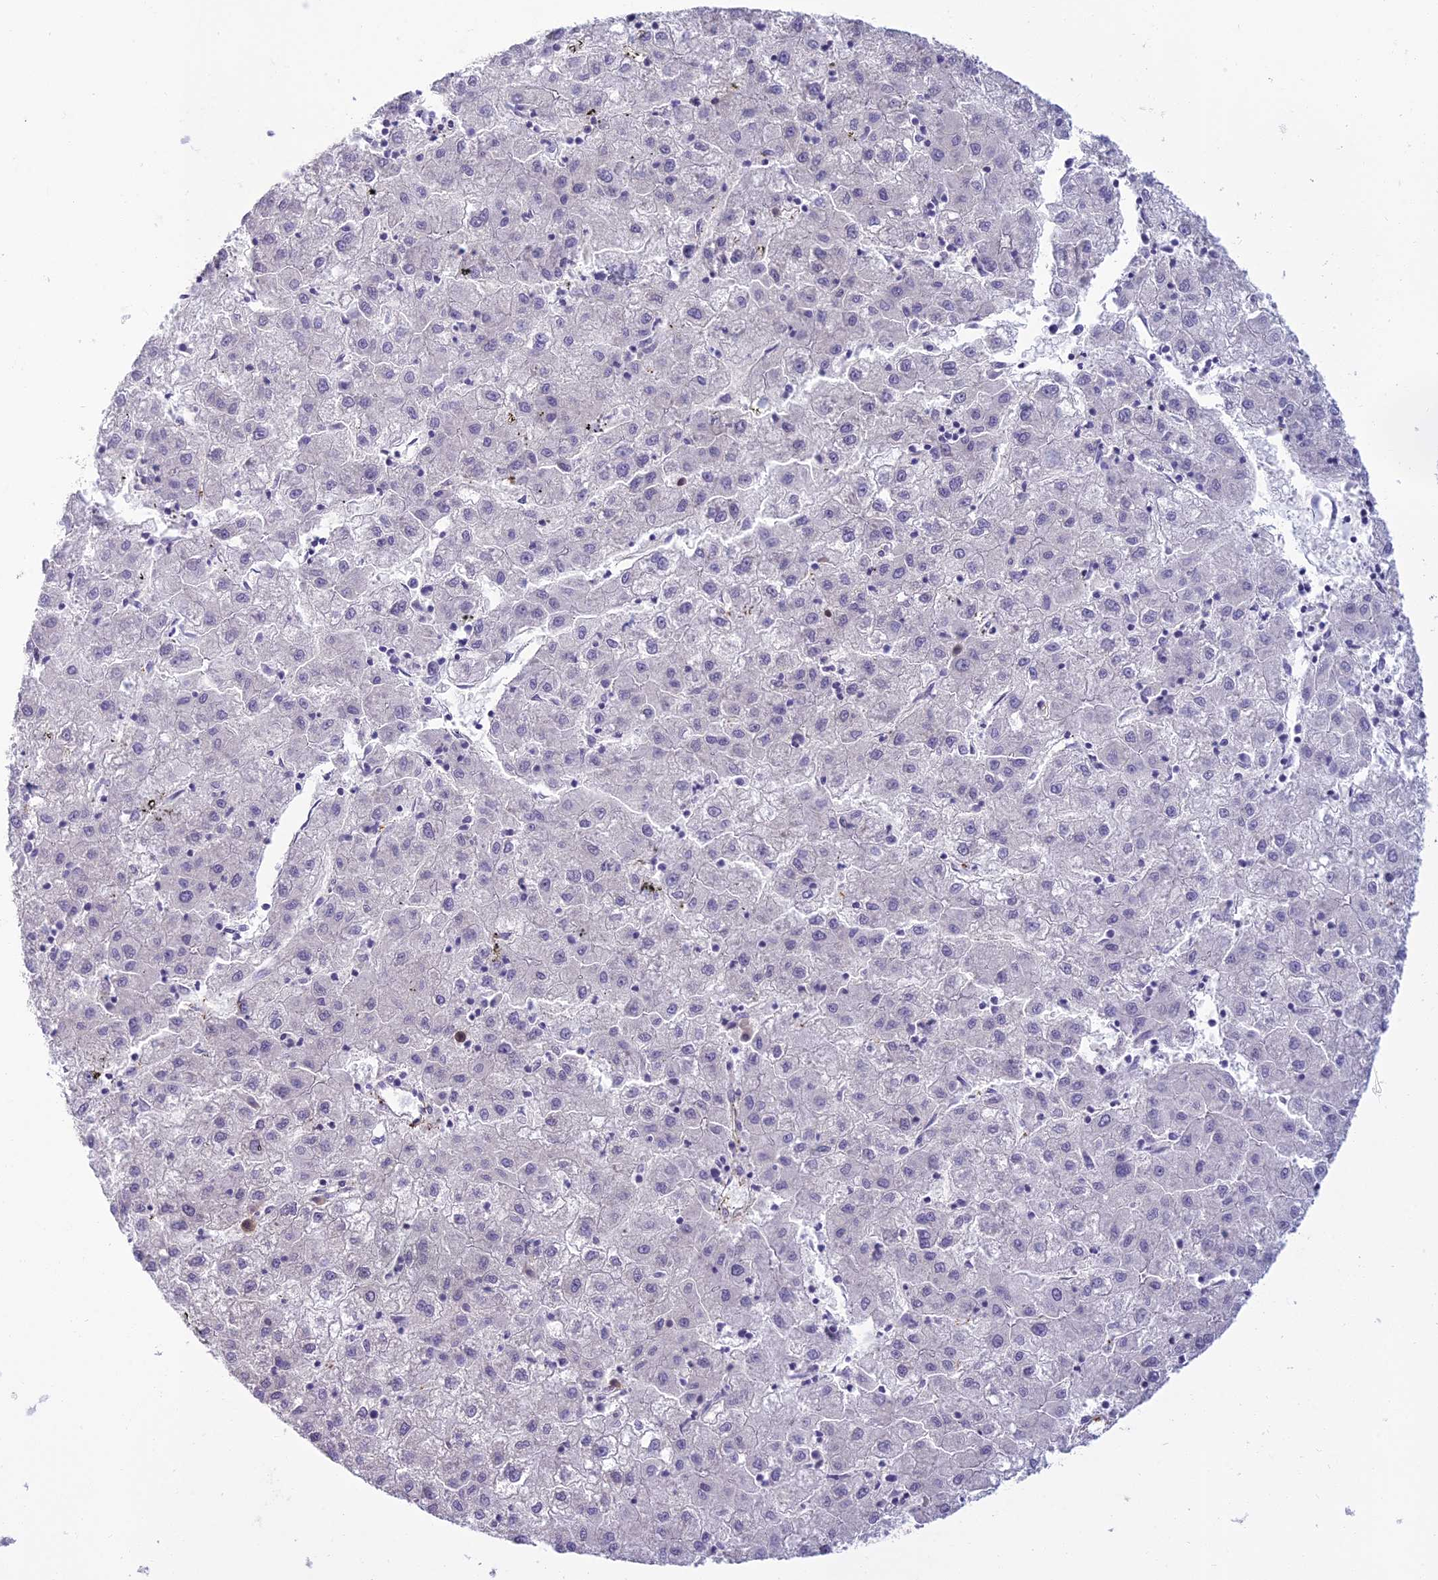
{"staining": {"intensity": "negative", "quantity": "none", "location": "none"}, "tissue": "liver cancer", "cell_type": "Tumor cells", "image_type": "cancer", "snomed": [{"axis": "morphology", "description": "Carcinoma, Hepatocellular, NOS"}, {"axis": "topography", "description": "Liver"}], "caption": "The image reveals no staining of tumor cells in liver cancer. The staining was performed using DAB (3,3'-diaminobenzidine) to visualize the protein expression in brown, while the nuclei were stained in blue with hematoxylin (Magnification: 20x).", "gene": "BLNK", "patient": {"sex": "male", "age": 72}}